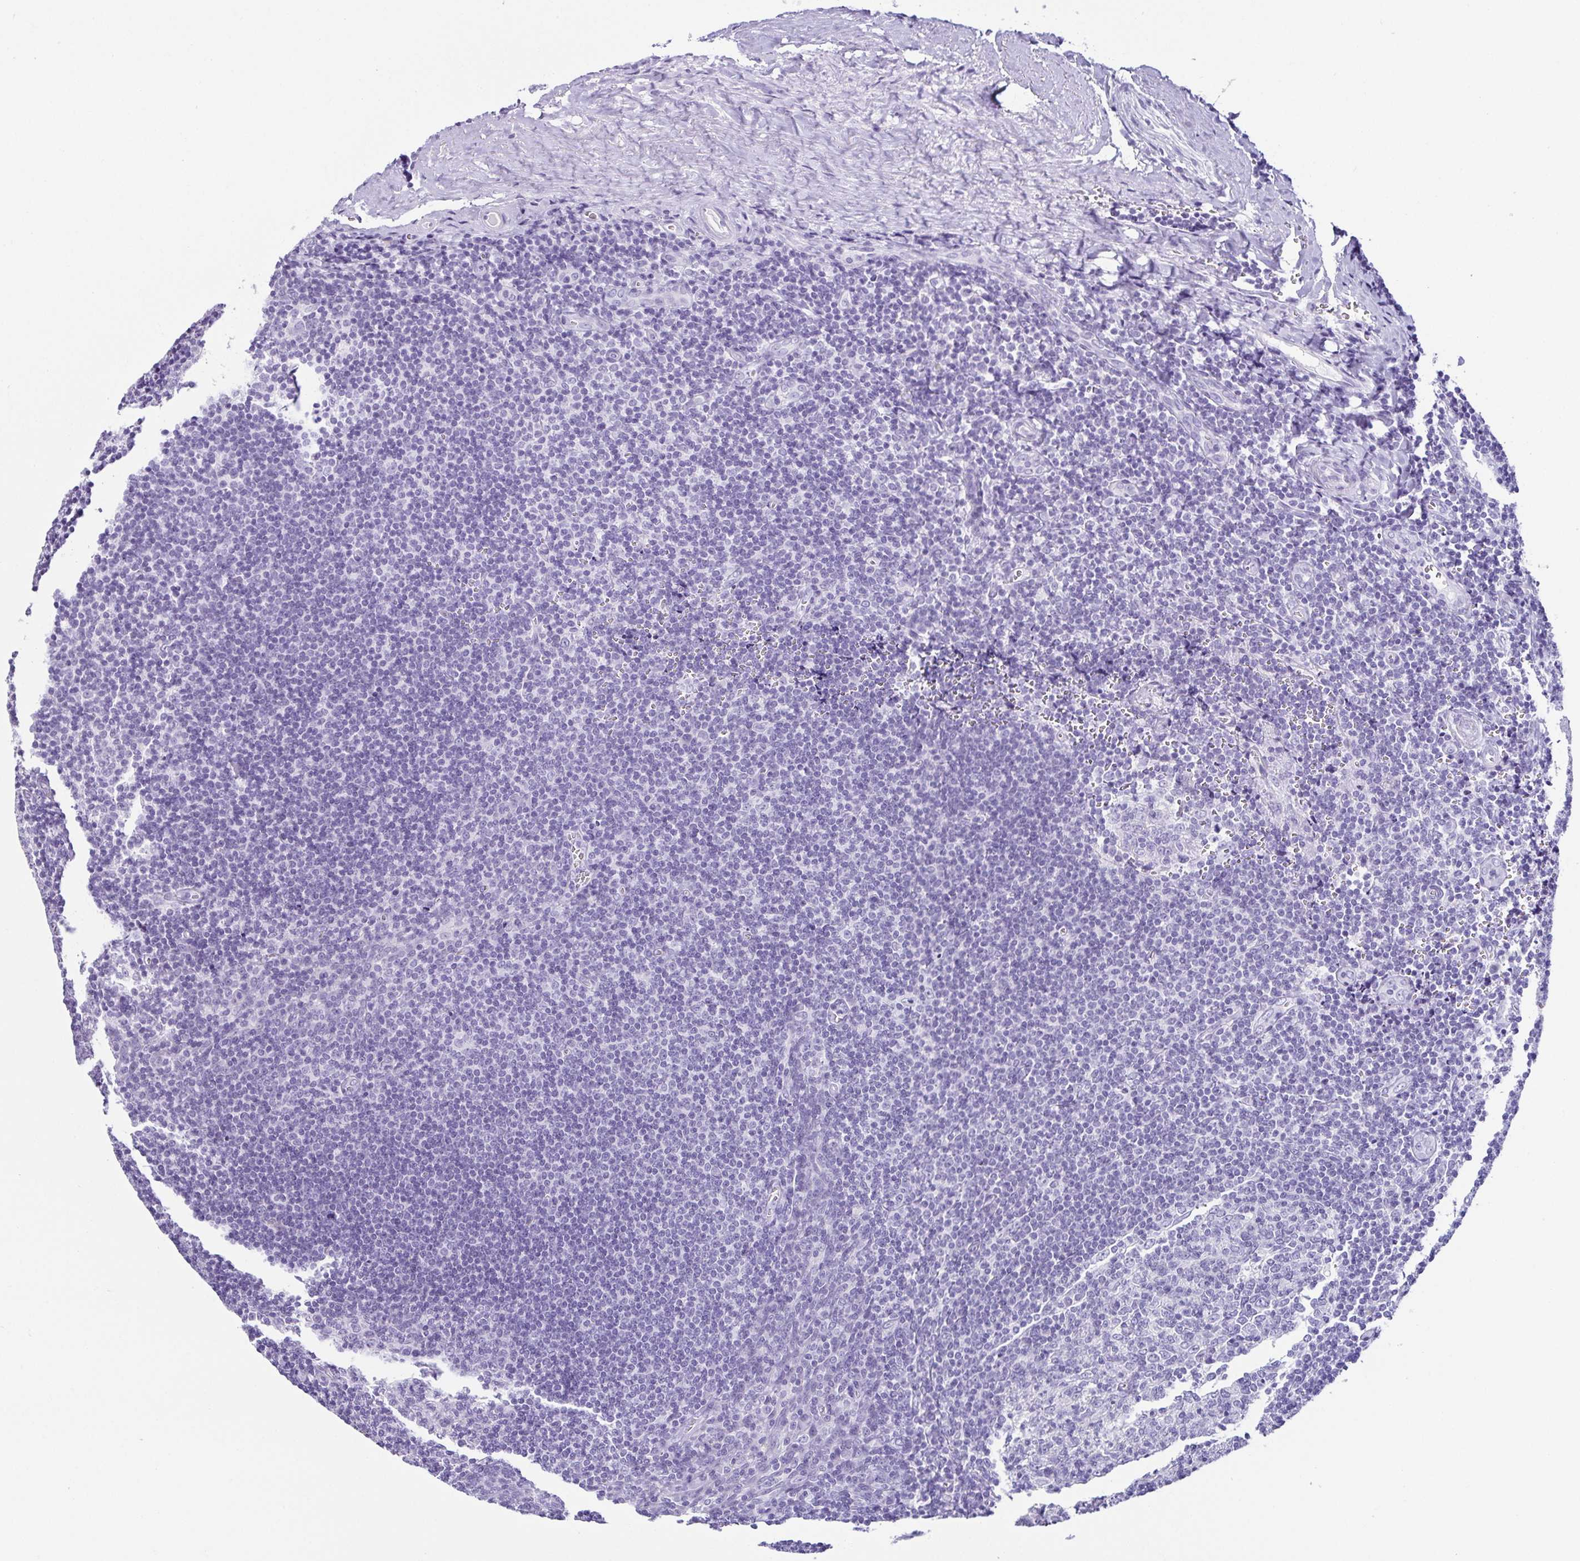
{"staining": {"intensity": "negative", "quantity": "none", "location": "none"}, "tissue": "tonsil", "cell_type": "Germinal center cells", "image_type": "normal", "snomed": [{"axis": "morphology", "description": "Normal tissue, NOS"}, {"axis": "morphology", "description": "Inflammation, NOS"}, {"axis": "topography", "description": "Tonsil"}], "caption": "Immunohistochemistry micrograph of benign human tonsil stained for a protein (brown), which exhibits no expression in germinal center cells. (DAB immunohistochemistry with hematoxylin counter stain).", "gene": "ESX1", "patient": {"sex": "female", "age": 31}}